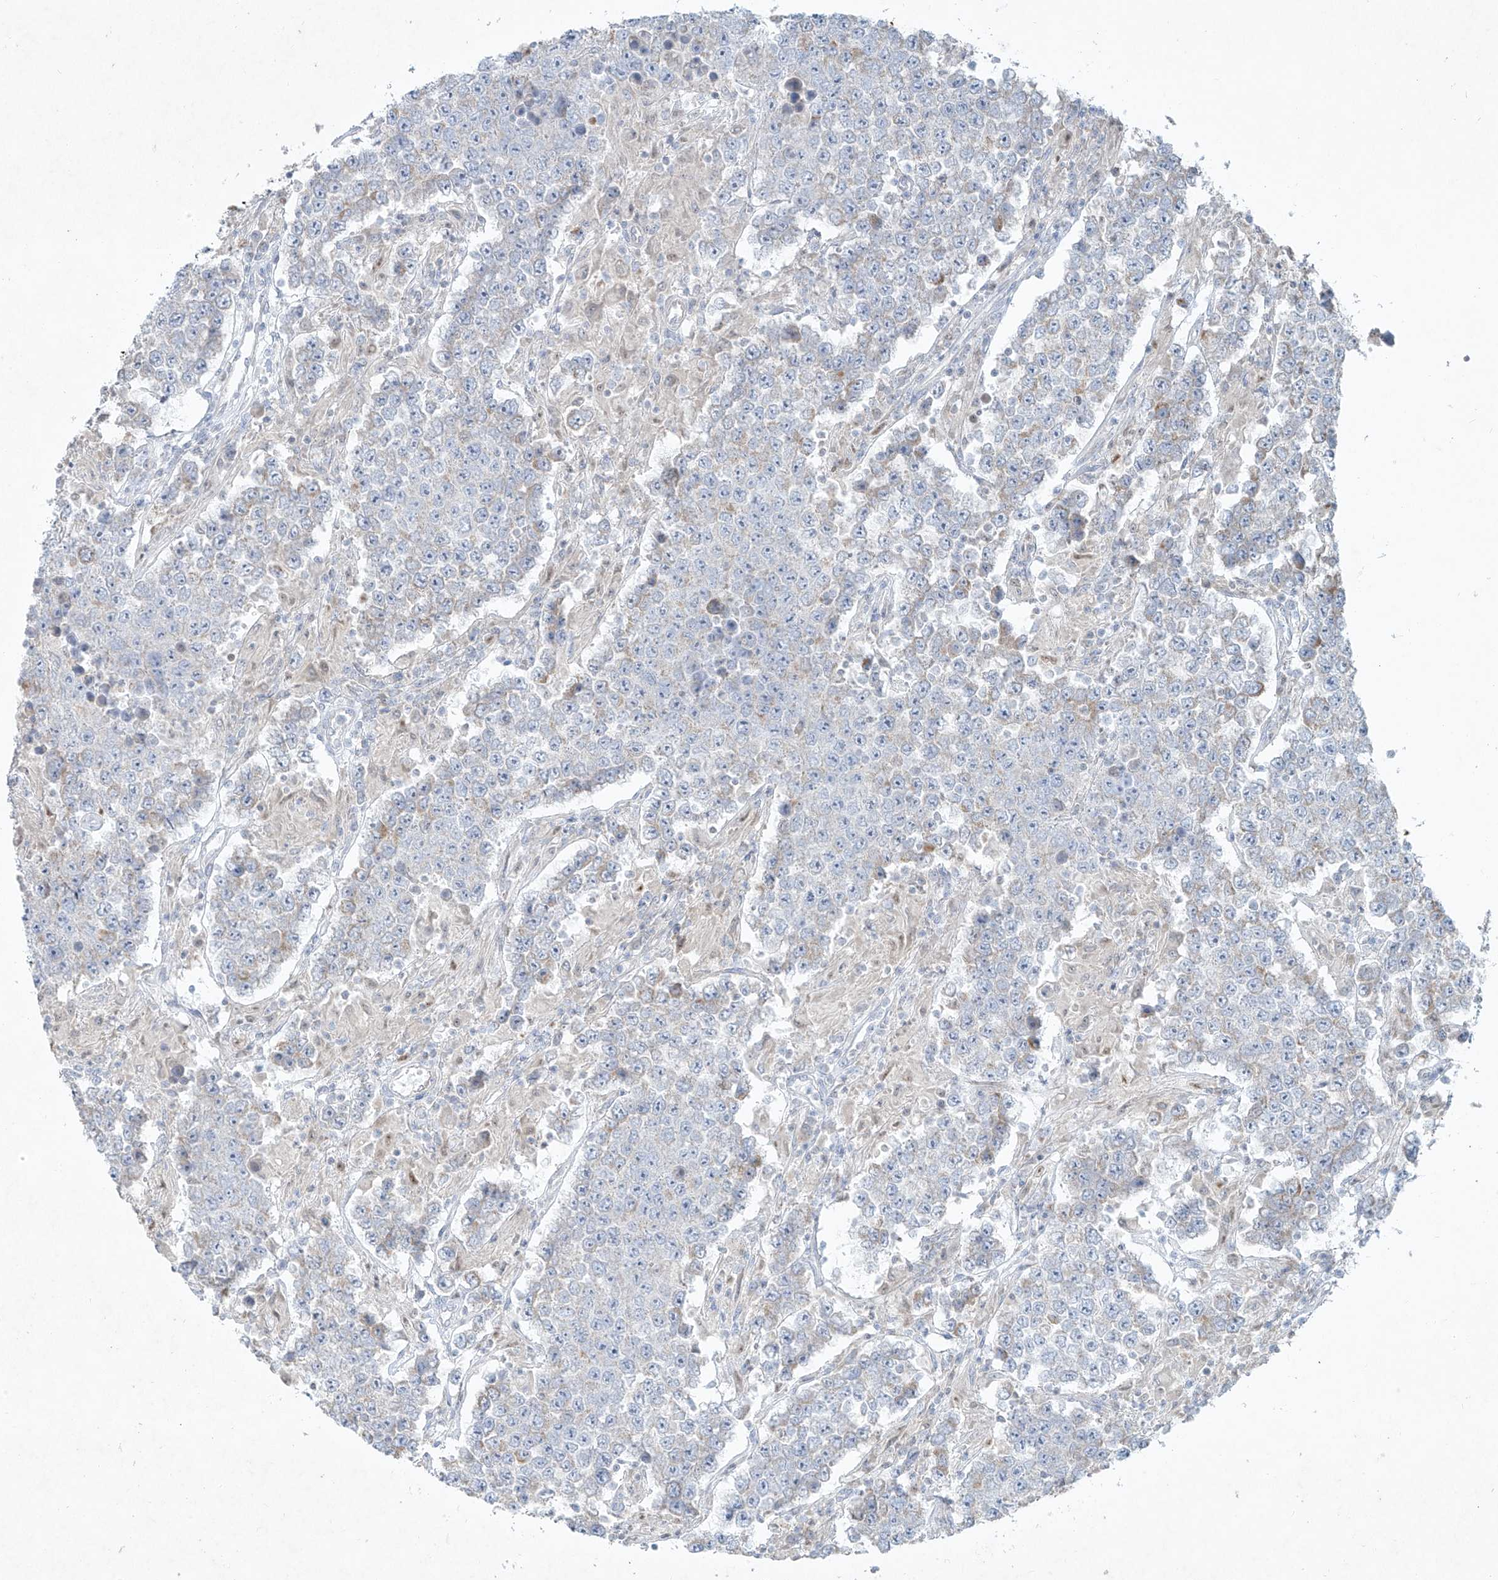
{"staining": {"intensity": "weak", "quantity": "<25%", "location": "cytoplasmic/membranous"}, "tissue": "testis cancer", "cell_type": "Tumor cells", "image_type": "cancer", "snomed": [{"axis": "morphology", "description": "Normal tissue, NOS"}, {"axis": "morphology", "description": "Urothelial carcinoma, High grade"}, {"axis": "morphology", "description": "Seminoma, NOS"}, {"axis": "morphology", "description": "Carcinoma, Embryonal, NOS"}, {"axis": "topography", "description": "Urinary bladder"}, {"axis": "topography", "description": "Testis"}], "caption": "This is an immunohistochemistry (IHC) image of testis urothelial carcinoma (high-grade). There is no positivity in tumor cells.", "gene": "TUBE1", "patient": {"sex": "male", "age": 41}}